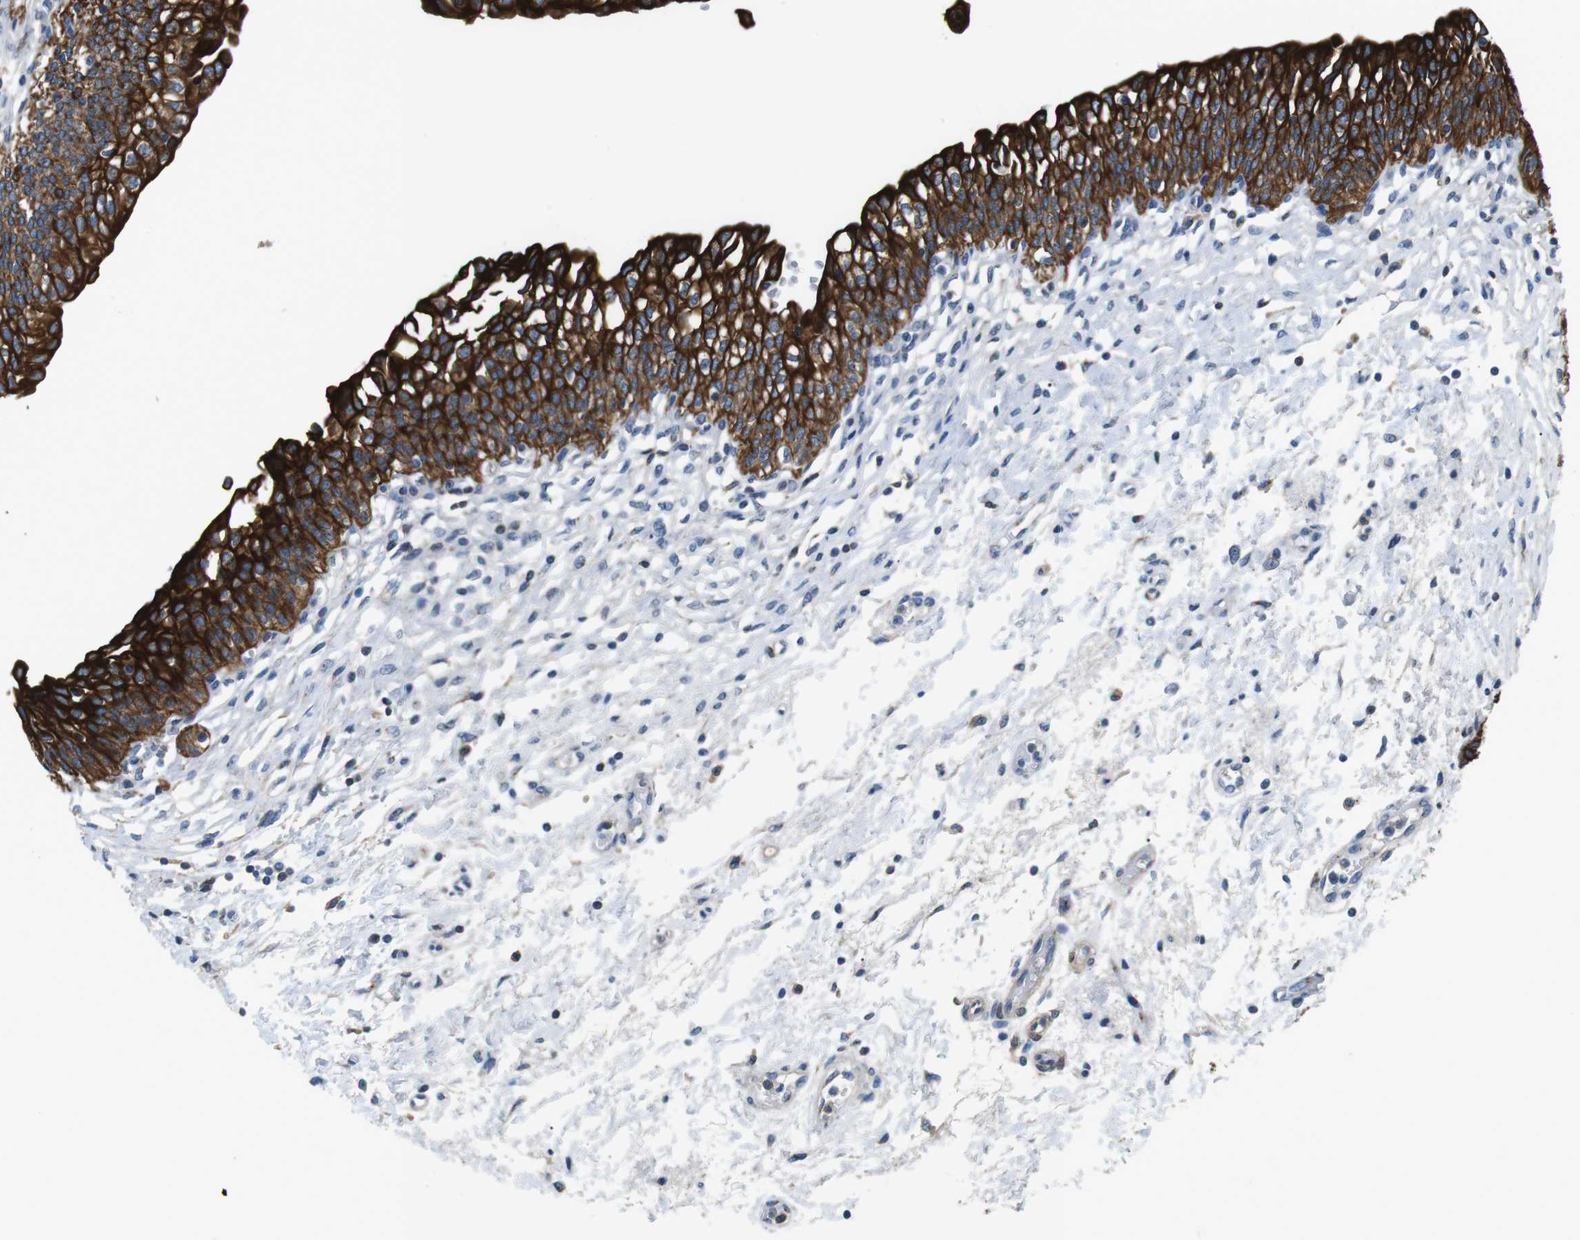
{"staining": {"intensity": "strong", "quantity": ">75%", "location": "cytoplasmic/membranous"}, "tissue": "urinary bladder", "cell_type": "Urothelial cells", "image_type": "normal", "snomed": [{"axis": "morphology", "description": "Normal tissue, NOS"}, {"axis": "topography", "description": "Urinary bladder"}], "caption": "An immunohistochemistry (IHC) micrograph of unremarkable tissue is shown. Protein staining in brown highlights strong cytoplasmic/membranous positivity in urinary bladder within urothelial cells.", "gene": "UNC5CL", "patient": {"sex": "male", "age": 55}}